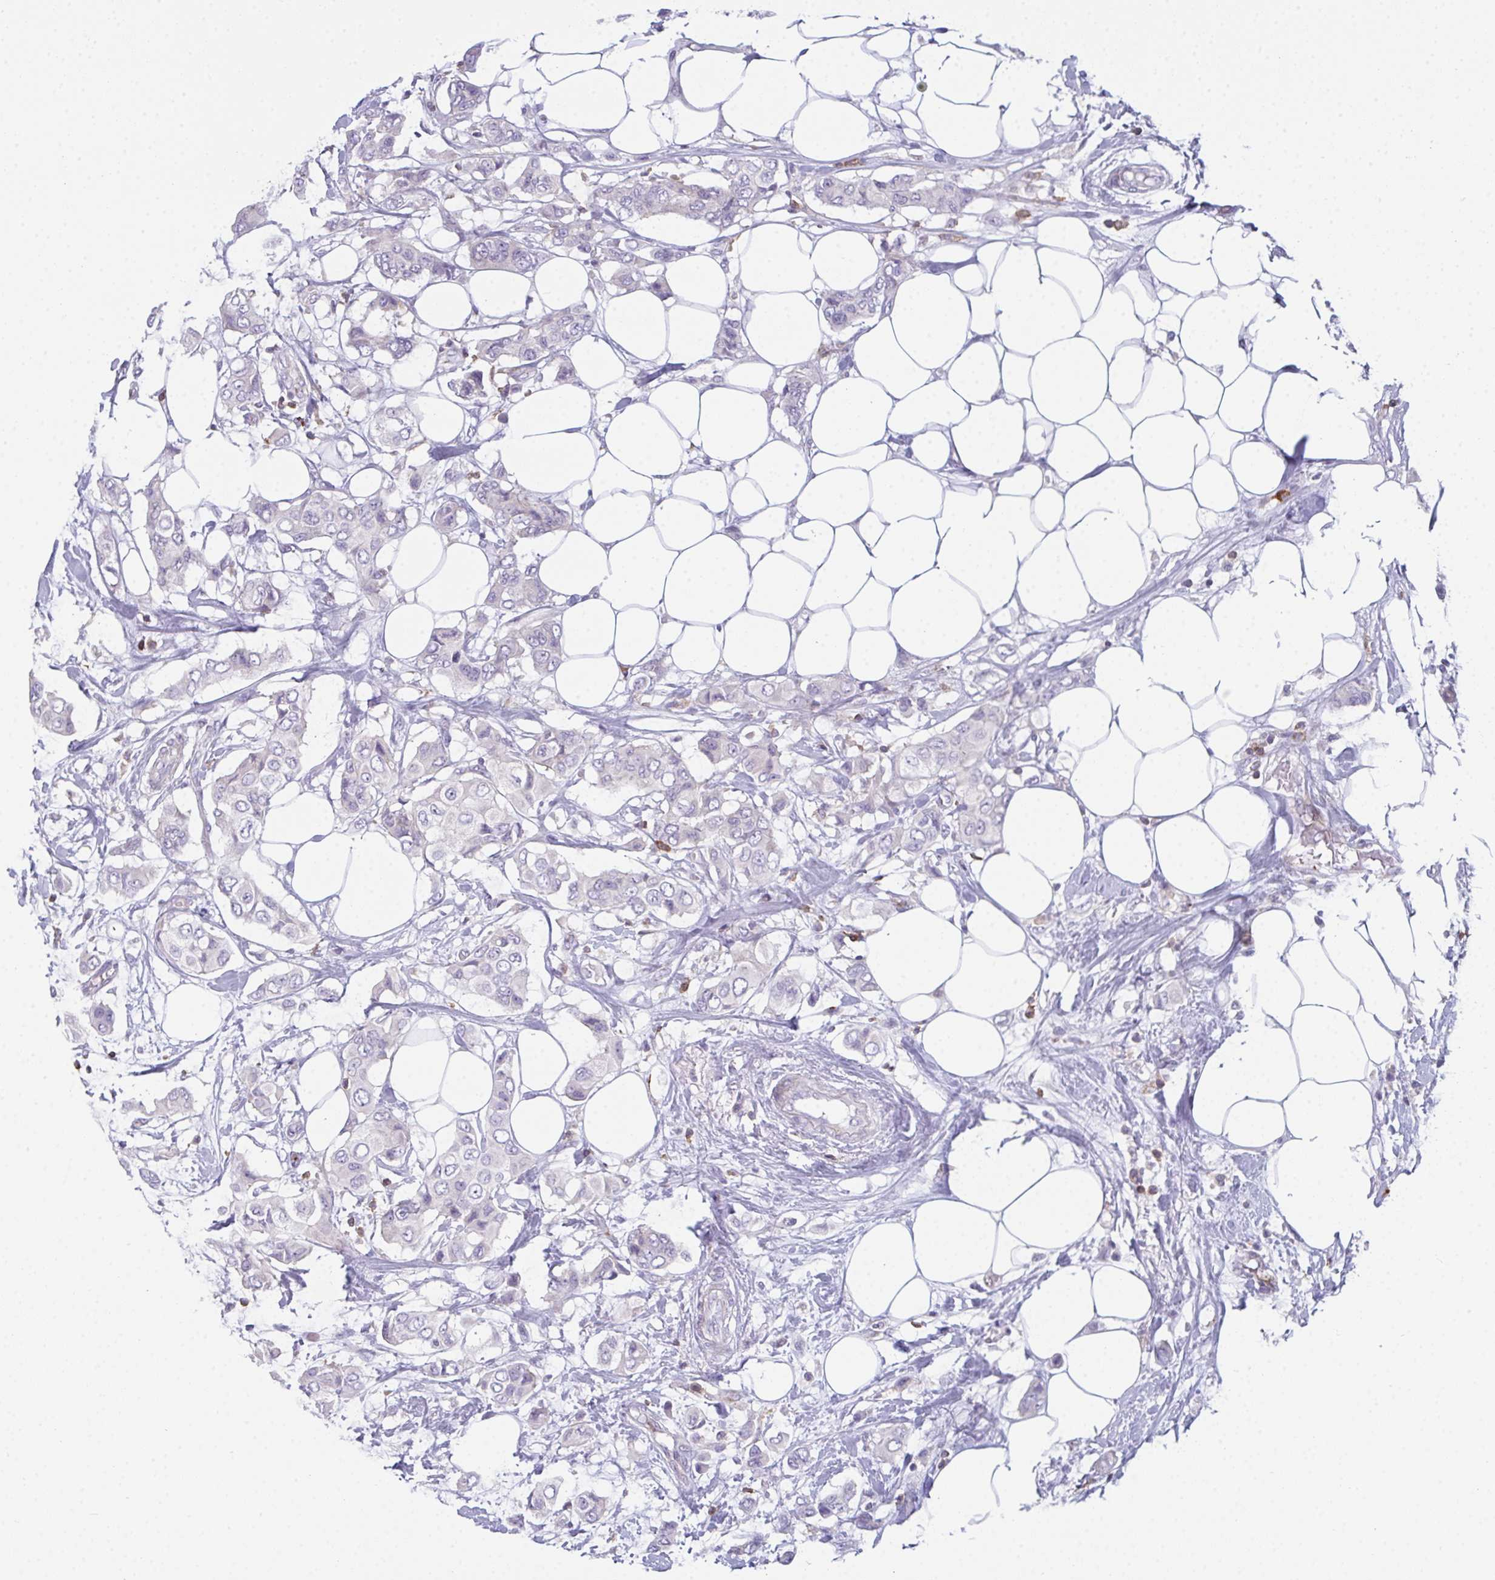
{"staining": {"intensity": "negative", "quantity": "none", "location": "none"}, "tissue": "breast cancer", "cell_type": "Tumor cells", "image_type": "cancer", "snomed": [{"axis": "morphology", "description": "Lobular carcinoma"}, {"axis": "topography", "description": "Breast"}], "caption": "Immunohistochemistry (IHC) of human breast cancer (lobular carcinoma) reveals no staining in tumor cells.", "gene": "CD80", "patient": {"sex": "female", "age": 51}}